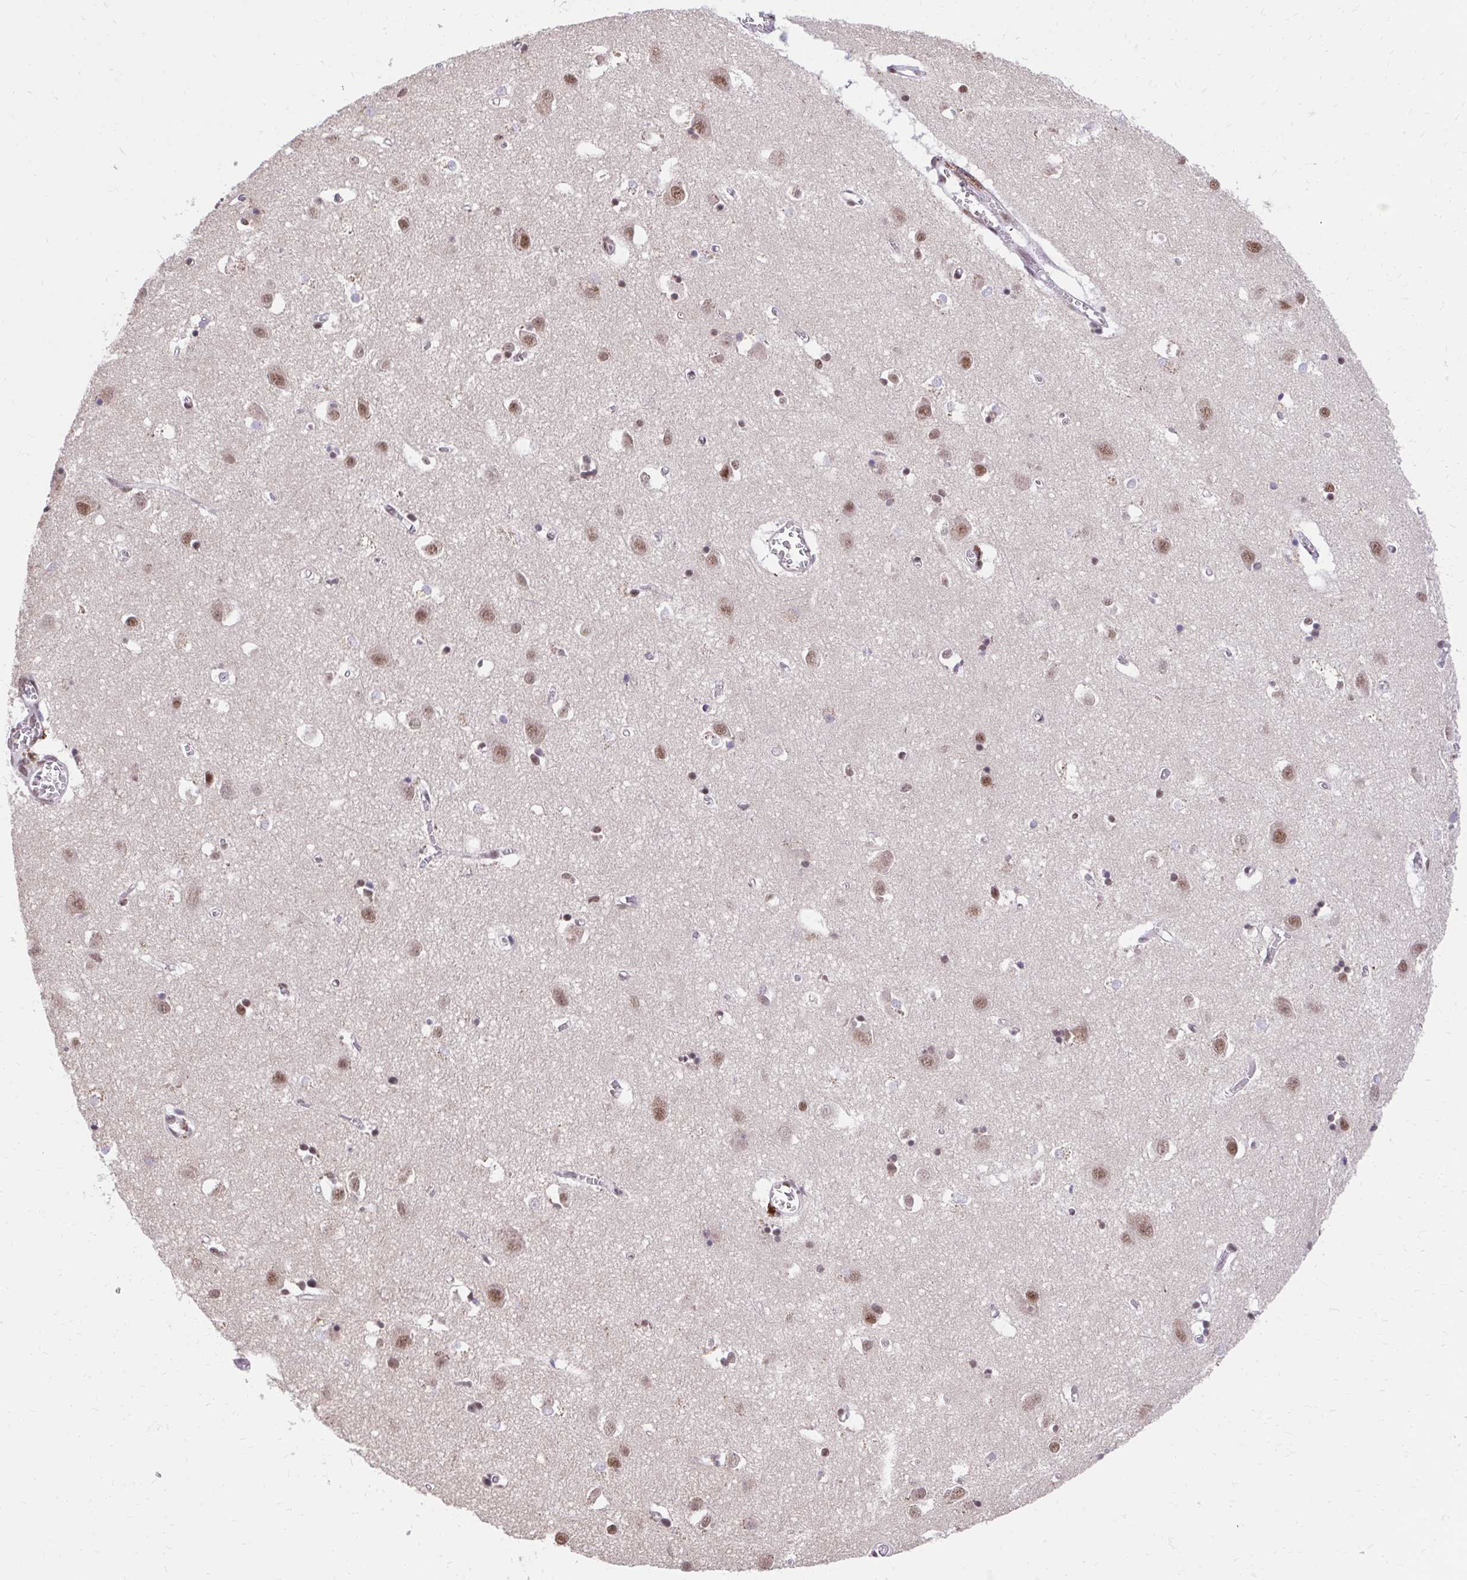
{"staining": {"intensity": "negative", "quantity": "none", "location": "none"}, "tissue": "cerebral cortex", "cell_type": "Endothelial cells", "image_type": "normal", "snomed": [{"axis": "morphology", "description": "Normal tissue, NOS"}, {"axis": "topography", "description": "Cerebral cortex"}], "caption": "Cerebral cortex was stained to show a protein in brown. There is no significant staining in endothelial cells. Brightfield microscopy of immunohistochemistry (IHC) stained with DAB (3,3'-diaminobenzidine) (brown) and hematoxylin (blue), captured at high magnification.", "gene": "SYNE4", "patient": {"sex": "male", "age": 70}}